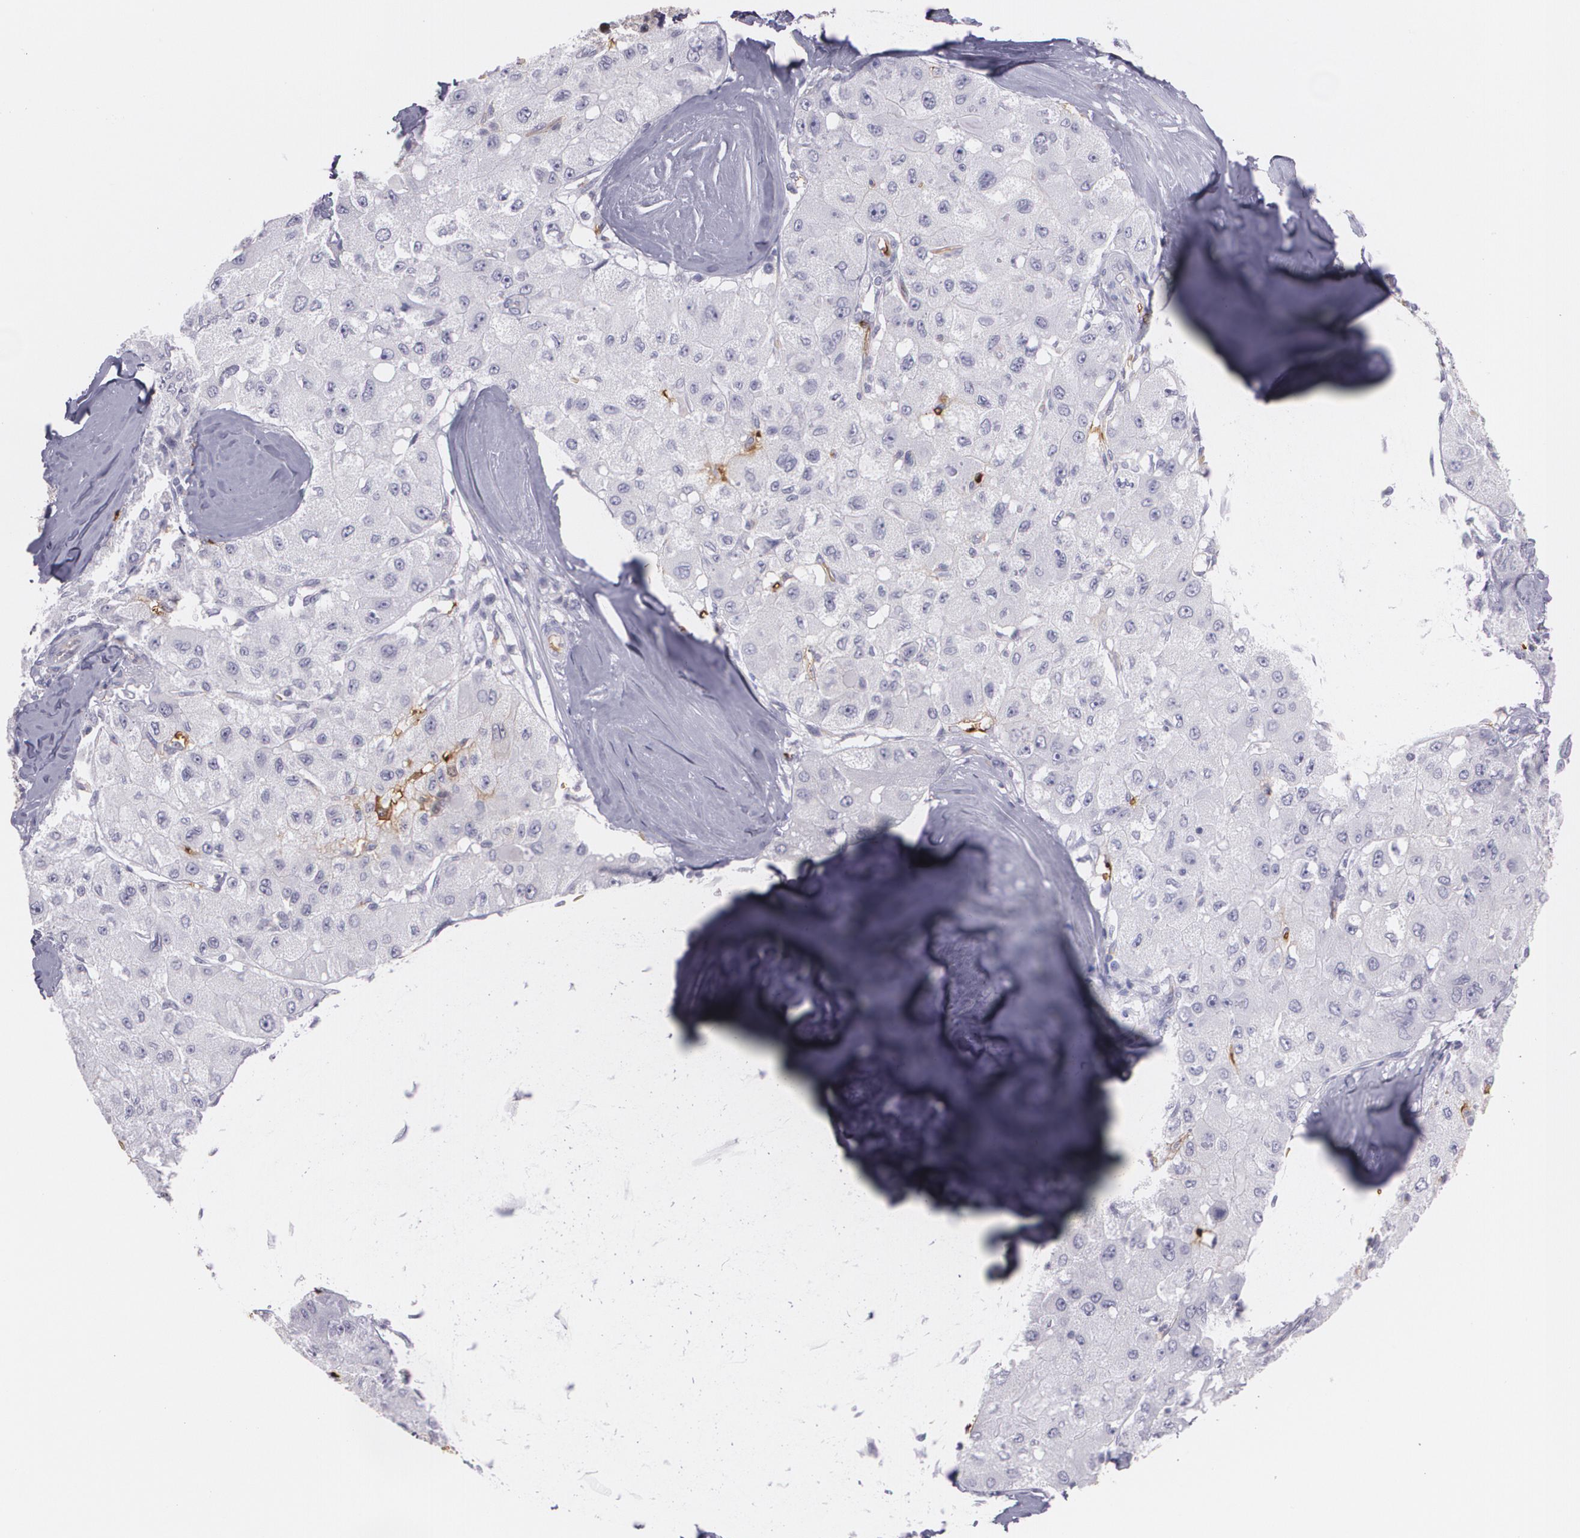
{"staining": {"intensity": "negative", "quantity": "none", "location": "none"}, "tissue": "liver cancer", "cell_type": "Tumor cells", "image_type": "cancer", "snomed": [{"axis": "morphology", "description": "Carcinoma, Hepatocellular, NOS"}, {"axis": "topography", "description": "Liver"}], "caption": "This is a photomicrograph of IHC staining of hepatocellular carcinoma (liver), which shows no expression in tumor cells.", "gene": "ACE", "patient": {"sex": "male", "age": 80}}